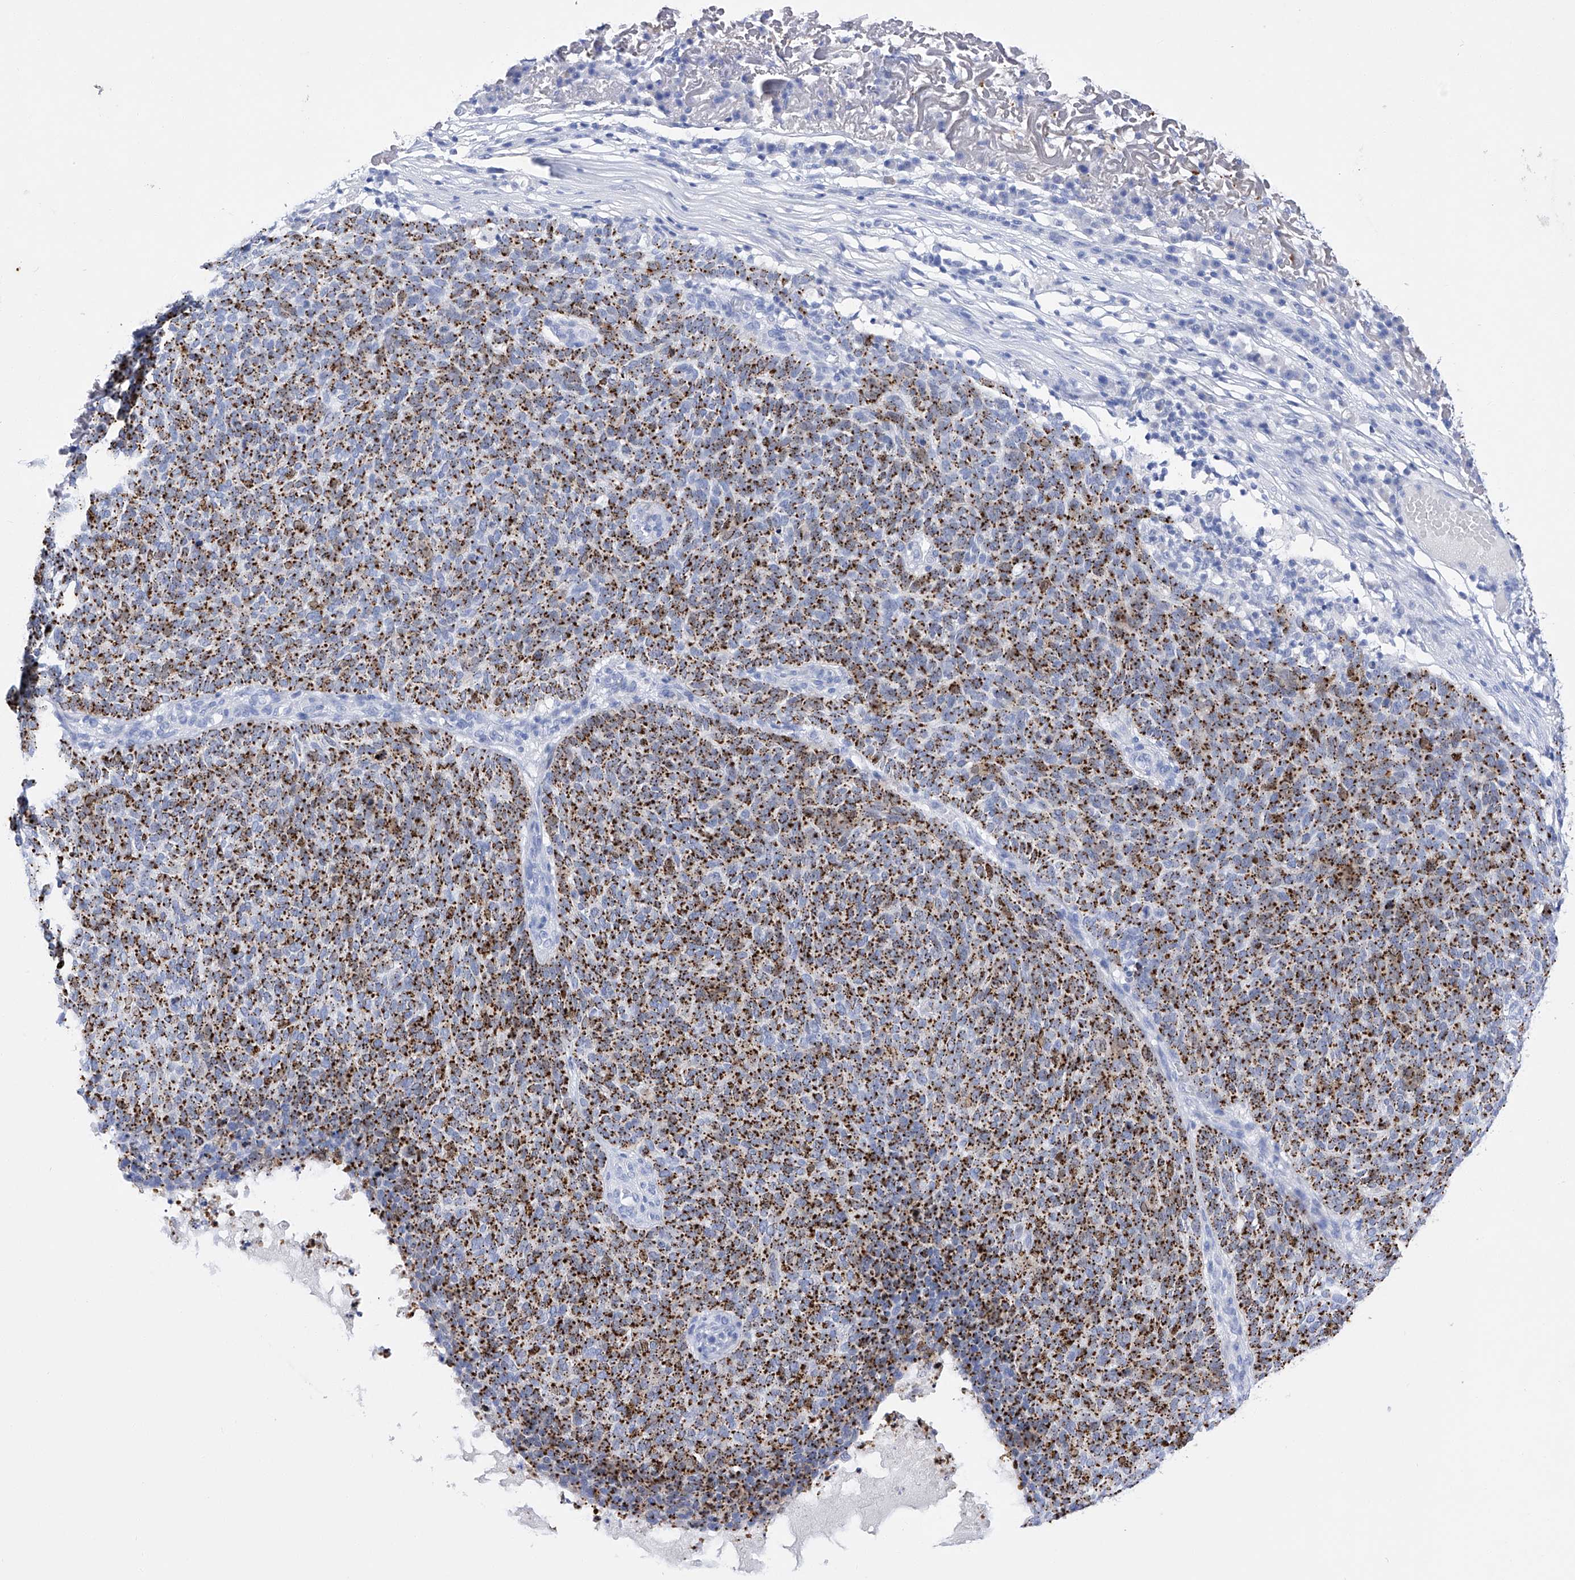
{"staining": {"intensity": "strong", "quantity": ">75%", "location": "cytoplasmic/membranous"}, "tissue": "skin cancer", "cell_type": "Tumor cells", "image_type": "cancer", "snomed": [{"axis": "morphology", "description": "Squamous cell carcinoma, NOS"}, {"axis": "topography", "description": "Skin"}], "caption": "Immunohistochemical staining of skin cancer reveals strong cytoplasmic/membranous protein expression in approximately >75% of tumor cells. (Stains: DAB in brown, nuclei in blue, Microscopy: brightfield microscopy at high magnification).", "gene": "FLG", "patient": {"sex": "female", "age": 90}}